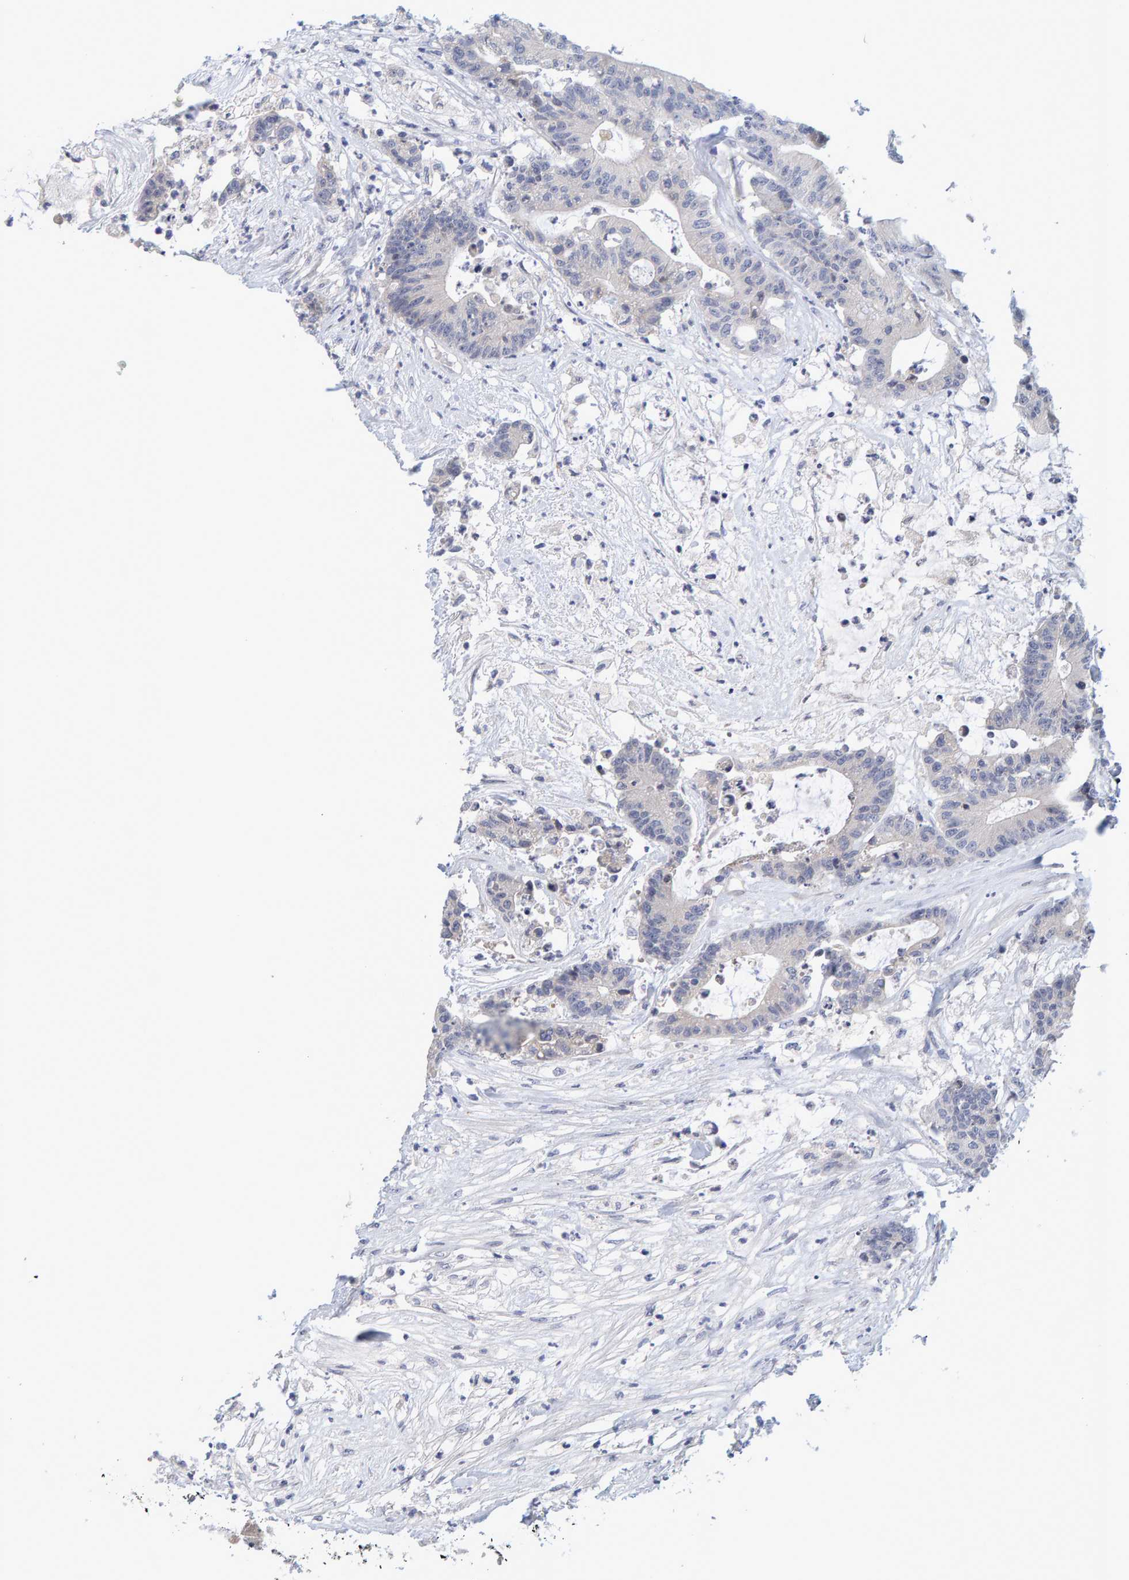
{"staining": {"intensity": "negative", "quantity": "none", "location": "none"}, "tissue": "colorectal cancer", "cell_type": "Tumor cells", "image_type": "cancer", "snomed": [{"axis": "morphology", "description": "Adenocarcinoma, NOS"}, {"axis": "topography", "description": "Colon"}], "caption": "High power microscopy histopathology image of an IHC histopathology image of colorectal adenocarcinoma, revealing no significant expression in tumor cells. The staining is performed using DAB brown chromogen with nuclei counter-stained in using hematoxylin.", "gene": "ZNF77", "patient": {"sex": "female", "age": 84}}